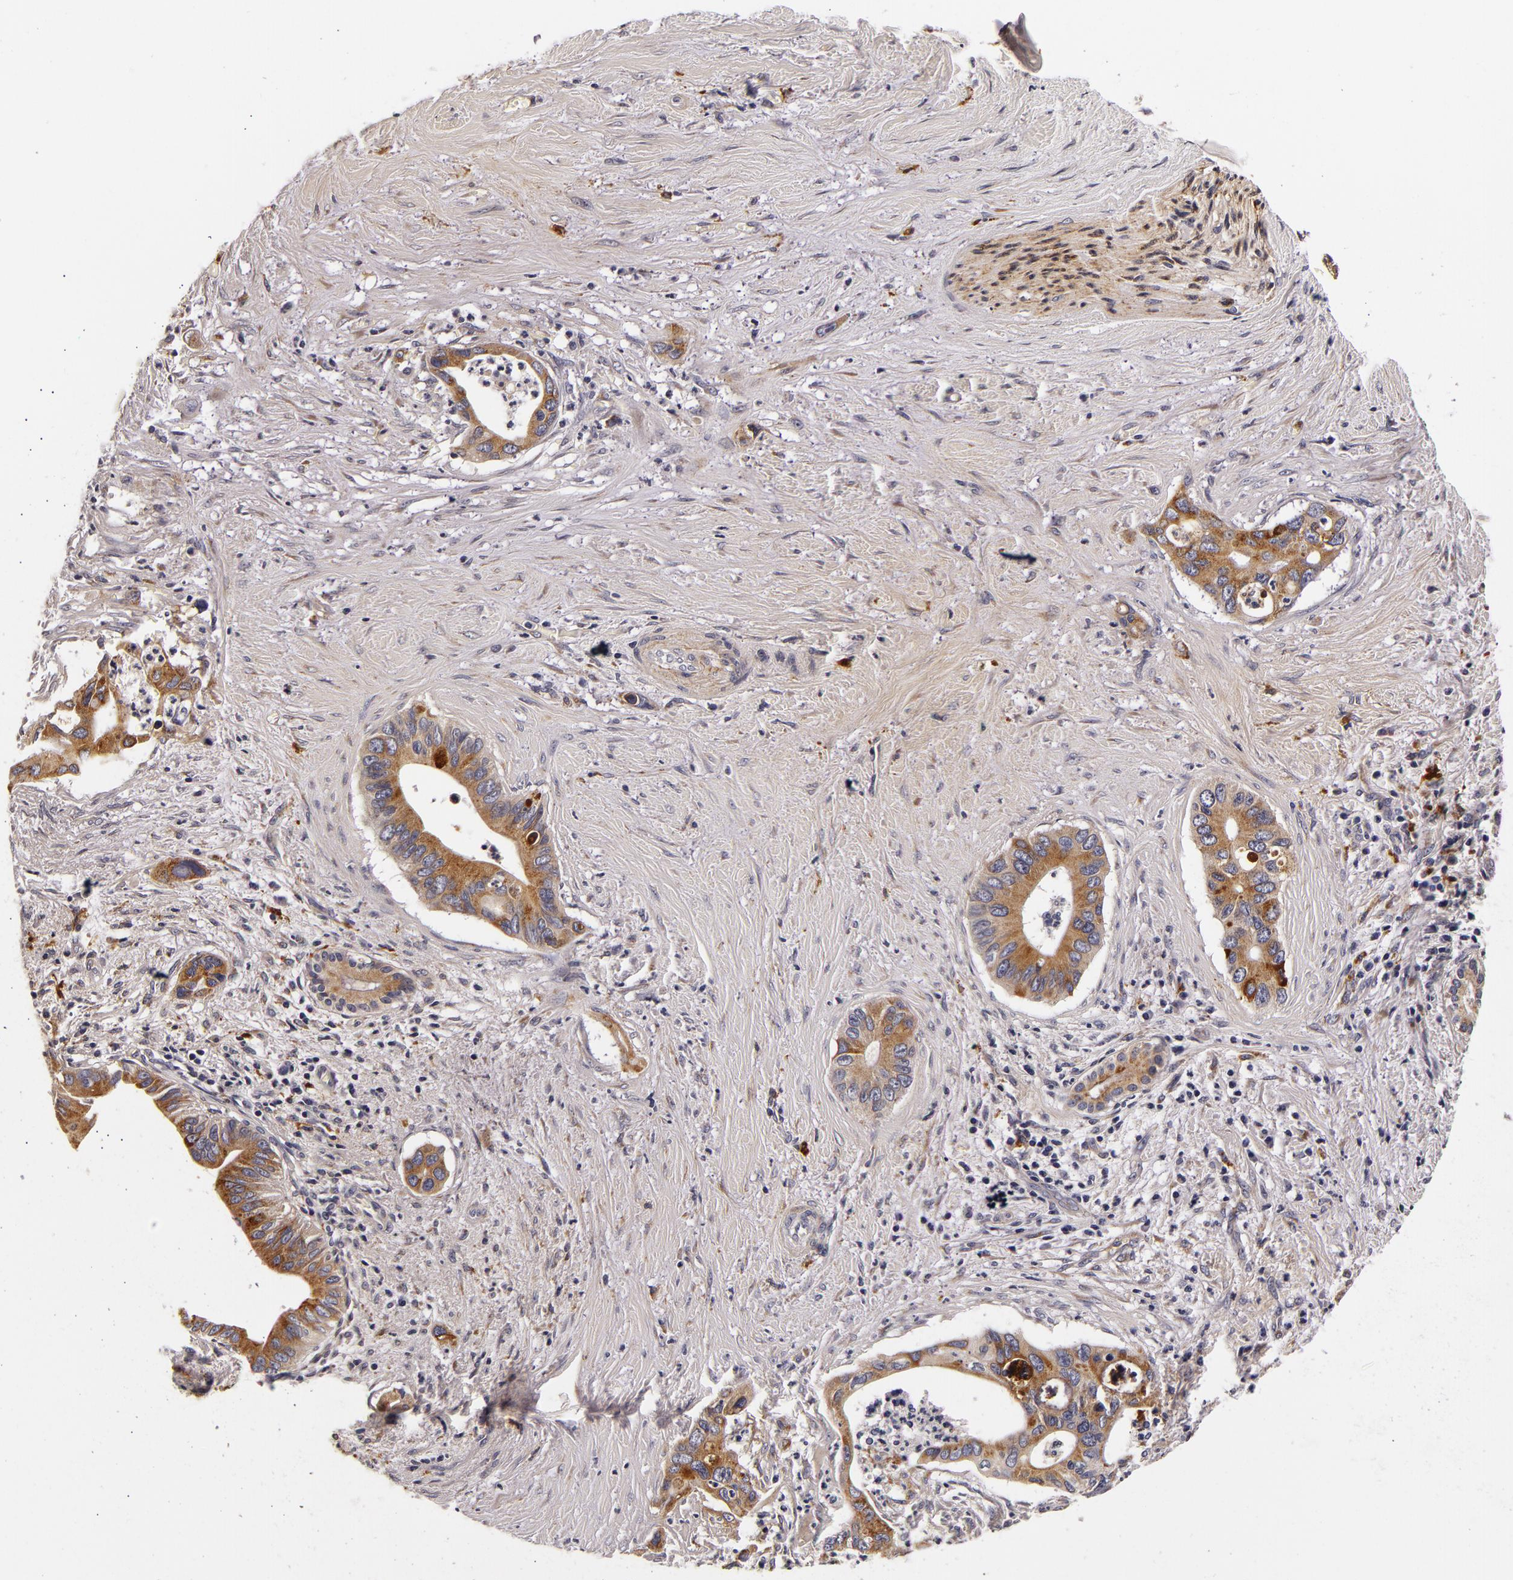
{"staining": {"intensity": "moderate", "quantity": "25%-75%", "location": "cytoplasmic/membranous"}, "tissue": "liver cancer", "cell_type": "Tumor cells", "image_type": "cancer", "snomed": [{"axis": "morphology", "description": "Cholangiocarcinoma"}, {"axis": "topography", "description": "Liver"}], "caption": "Human liver cholangiocarcinoma stained with a protein marker reveals moderate staining in tumor cells.", "gene": "LGALS3BP", "patient": {"sex": "female", "age": 65}}